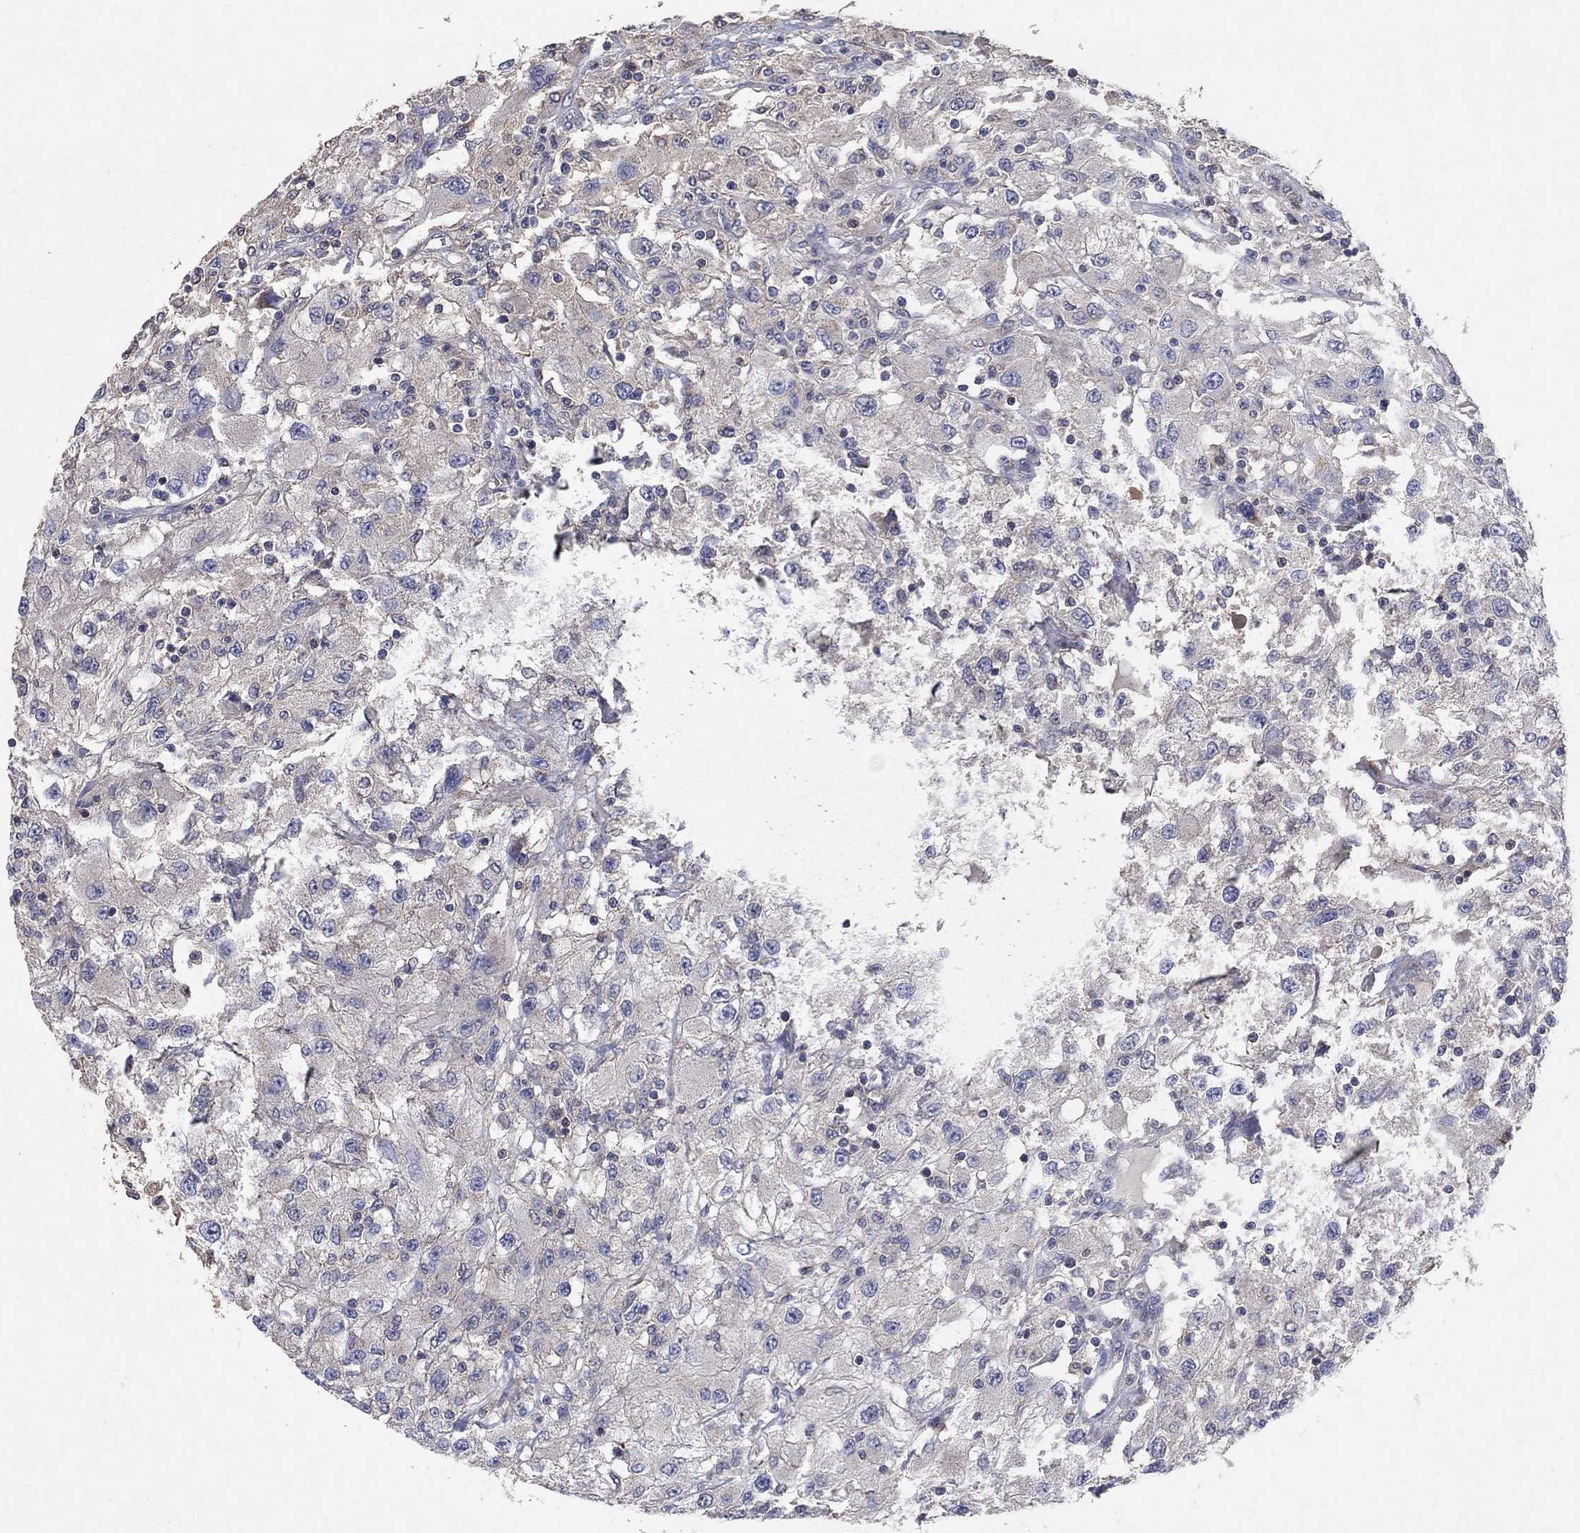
{"staining": {"intensity": "negative", "quantity": "none", "location": "none"}, "tissue": "renal cancer", "cell_type": "Tumor cells", "image_type": "cancer", "snomed": [{"axis": "morphology", "description": "Adenocarcinoma, NOS"}, {"axis": "topography", "description": "Kidney"}], "caption": "Protein analysis of renal cancer (adenocarcinoma) displays no significant expression in tumor cells.", "gene": "FRG1", "patient": {"sex": "female", "age": 67}}